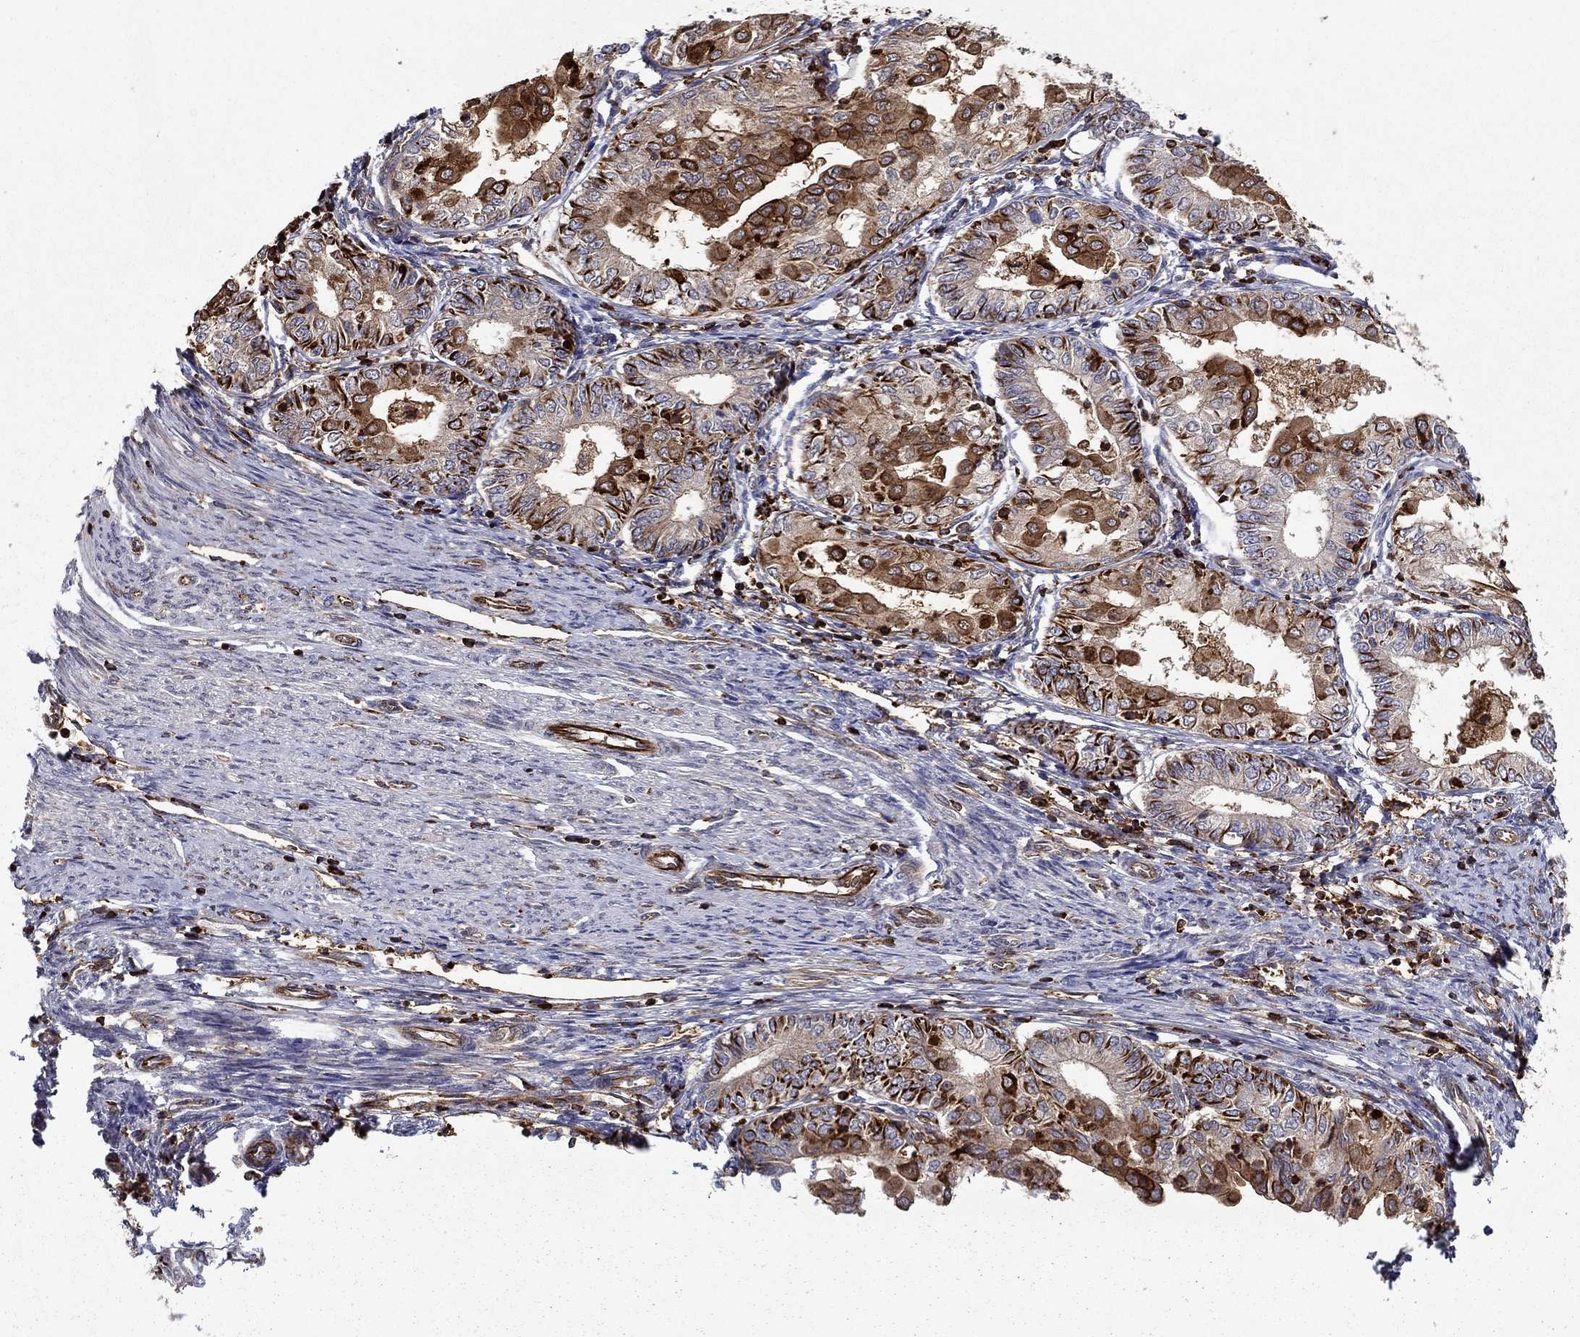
{"staining": {"intensity": "strong", "quantity": "<25%", "location": "cytoplasmic/membranous"}, "tissue": "endometrial cancer", "cell_type": "Tumor cells", "image_type": "cancer", "snomed": [{"axis": "morphology", "description": "Adenocarcinoma, NOS"}, {"axis": "topography", "description": "Endometrium"}], "caption": "Endometrial adenocarcinoma stained with immunohistochemistry reveals strong cytoplasmic/membranous staining in about <25% of tumor cells. Using DAB (brown) and hematoxylin (blue) stains, captured at high magnification using brightfield microscopy.", "gene": "ADM", "patient": {"sex": "female", "age": 68}}